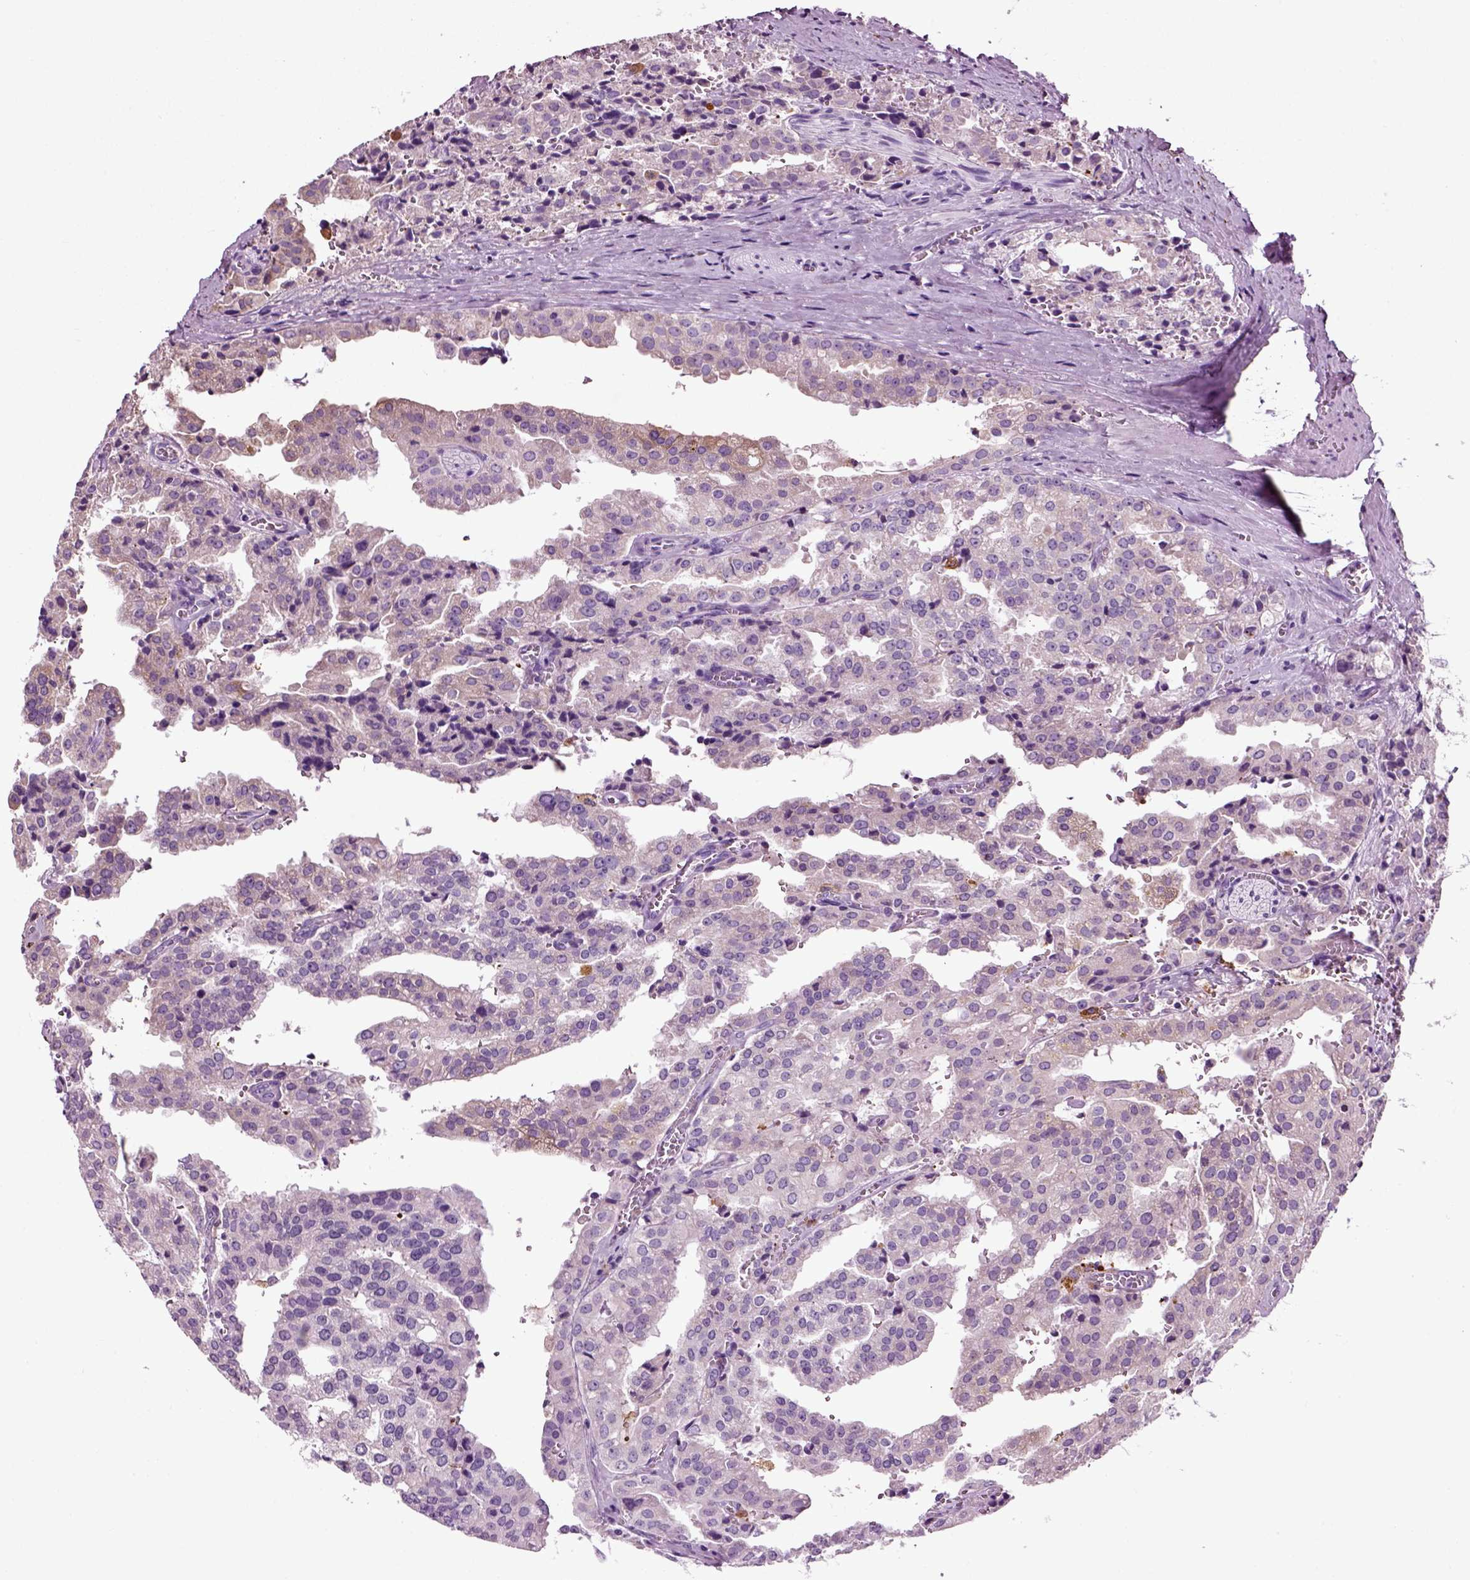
{"staining": {"intensity": "negative", "quantity": "none", "location": "none"}, "tissue": "prostate cancer", "cell_type": "Tumor cells", "image_type": "cancer", "snomed": [{"axis": "morphology", "description": "Adenocarcinoma, High grade"}, {"axis": "topography", "description": "Prostate"}], "caption": "Tumor cells show no significant expression in prostate cancer (high-grade adenocarcinoma).", "gene": "DNAH10", "patient": {"sex": "male", "age": 68}}